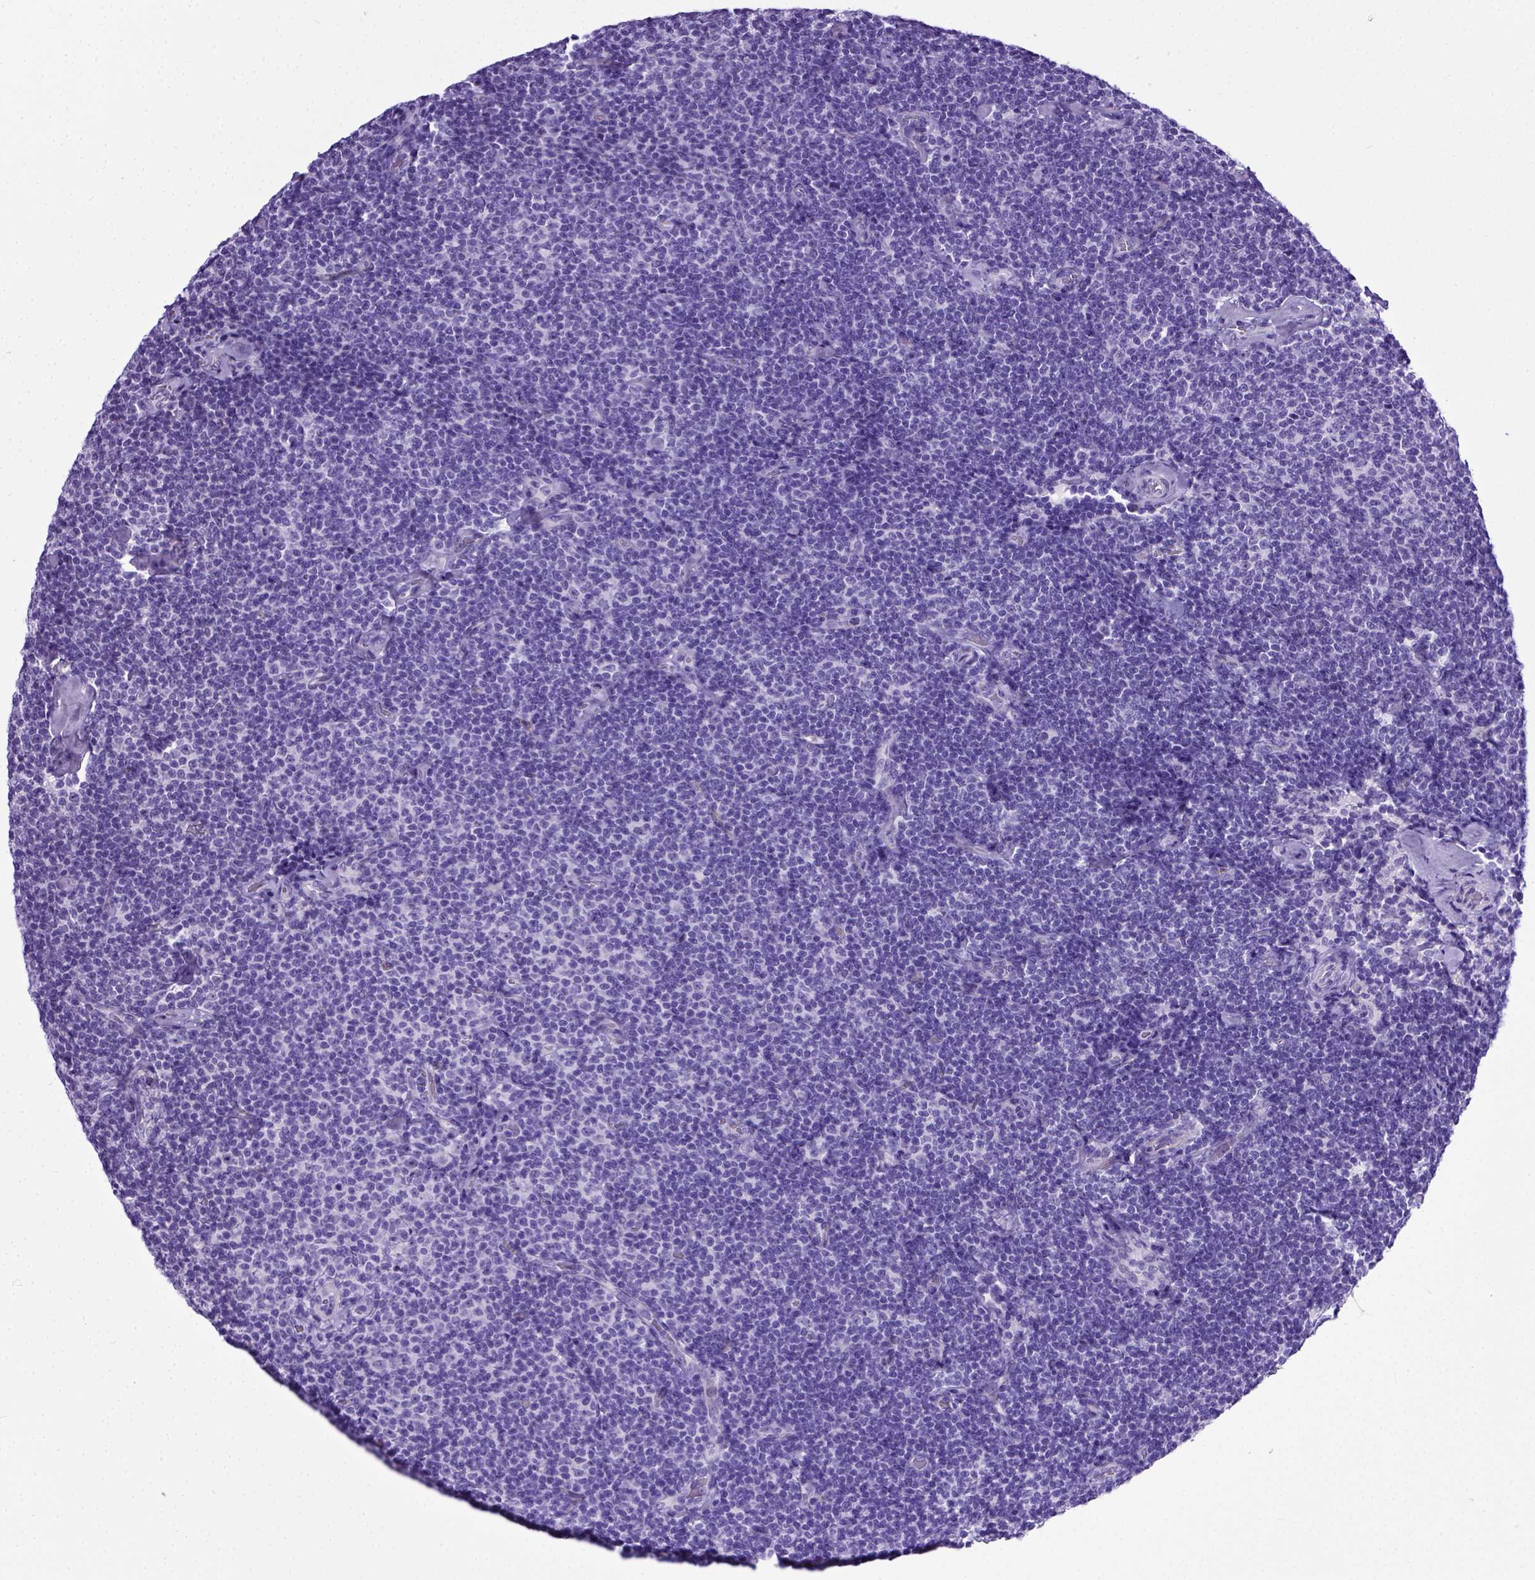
{"staining": {"intensity": "negative", "quantity": "none", "location": "none"}, "tissue": "lymphoma", "cell_type": "Tumor cells", "image_type": "cancer", "snomed": [{"axis": "morphology", "description": "Malignant lymphoma, non-Hodgkin's type, Low grade"}, {"axis": "topography", "description": "Lymph node"}], "caption": "Immunohistochemistry (IHC) micrograph of neoplastic tissue: human lymphoma stained with DAB (3,3'-diaminobenzidine) demonstrates no significant protein expression in tumor cells.", "gene": "ADAM12", "patient": {"sex": "male", "age": 81}}